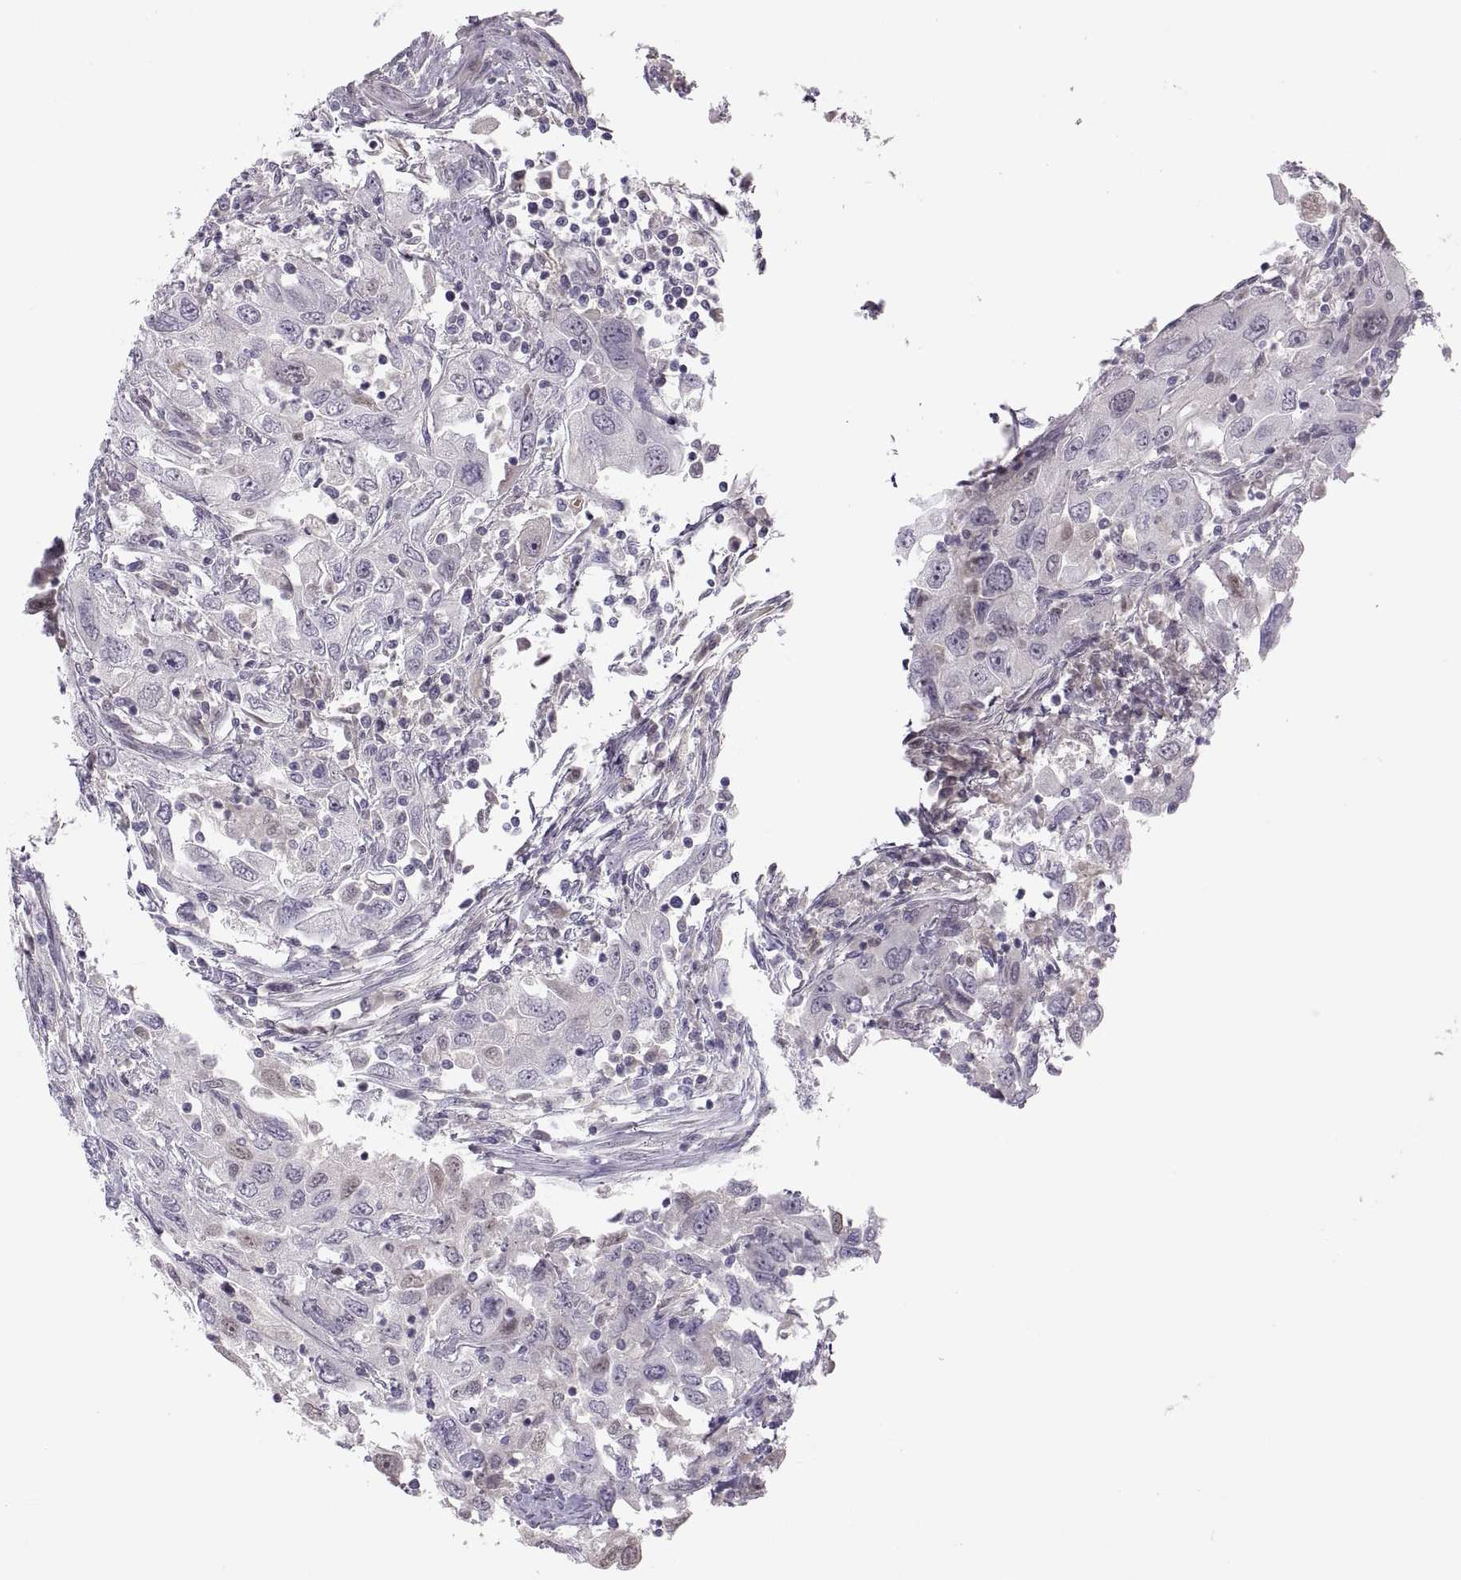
{"staining": {"intensity": "negative", "quantity": "none", "location": "none"}, "tissue": "urothelial cancer", "cell_type": "Tumor cells", "image_type": "cancer", "snomed": [{"axis": "morphology", "description": "Urothelial carcinoma, High grade"}, {"axis": "topography", "description": "Urinary bladder"}], "caption": "Micrograph shows no significant protein expression in tumor cells of urothelial cancer.", "gene": "CHCT1", "patient": {"sex": "male", "age": 76}}